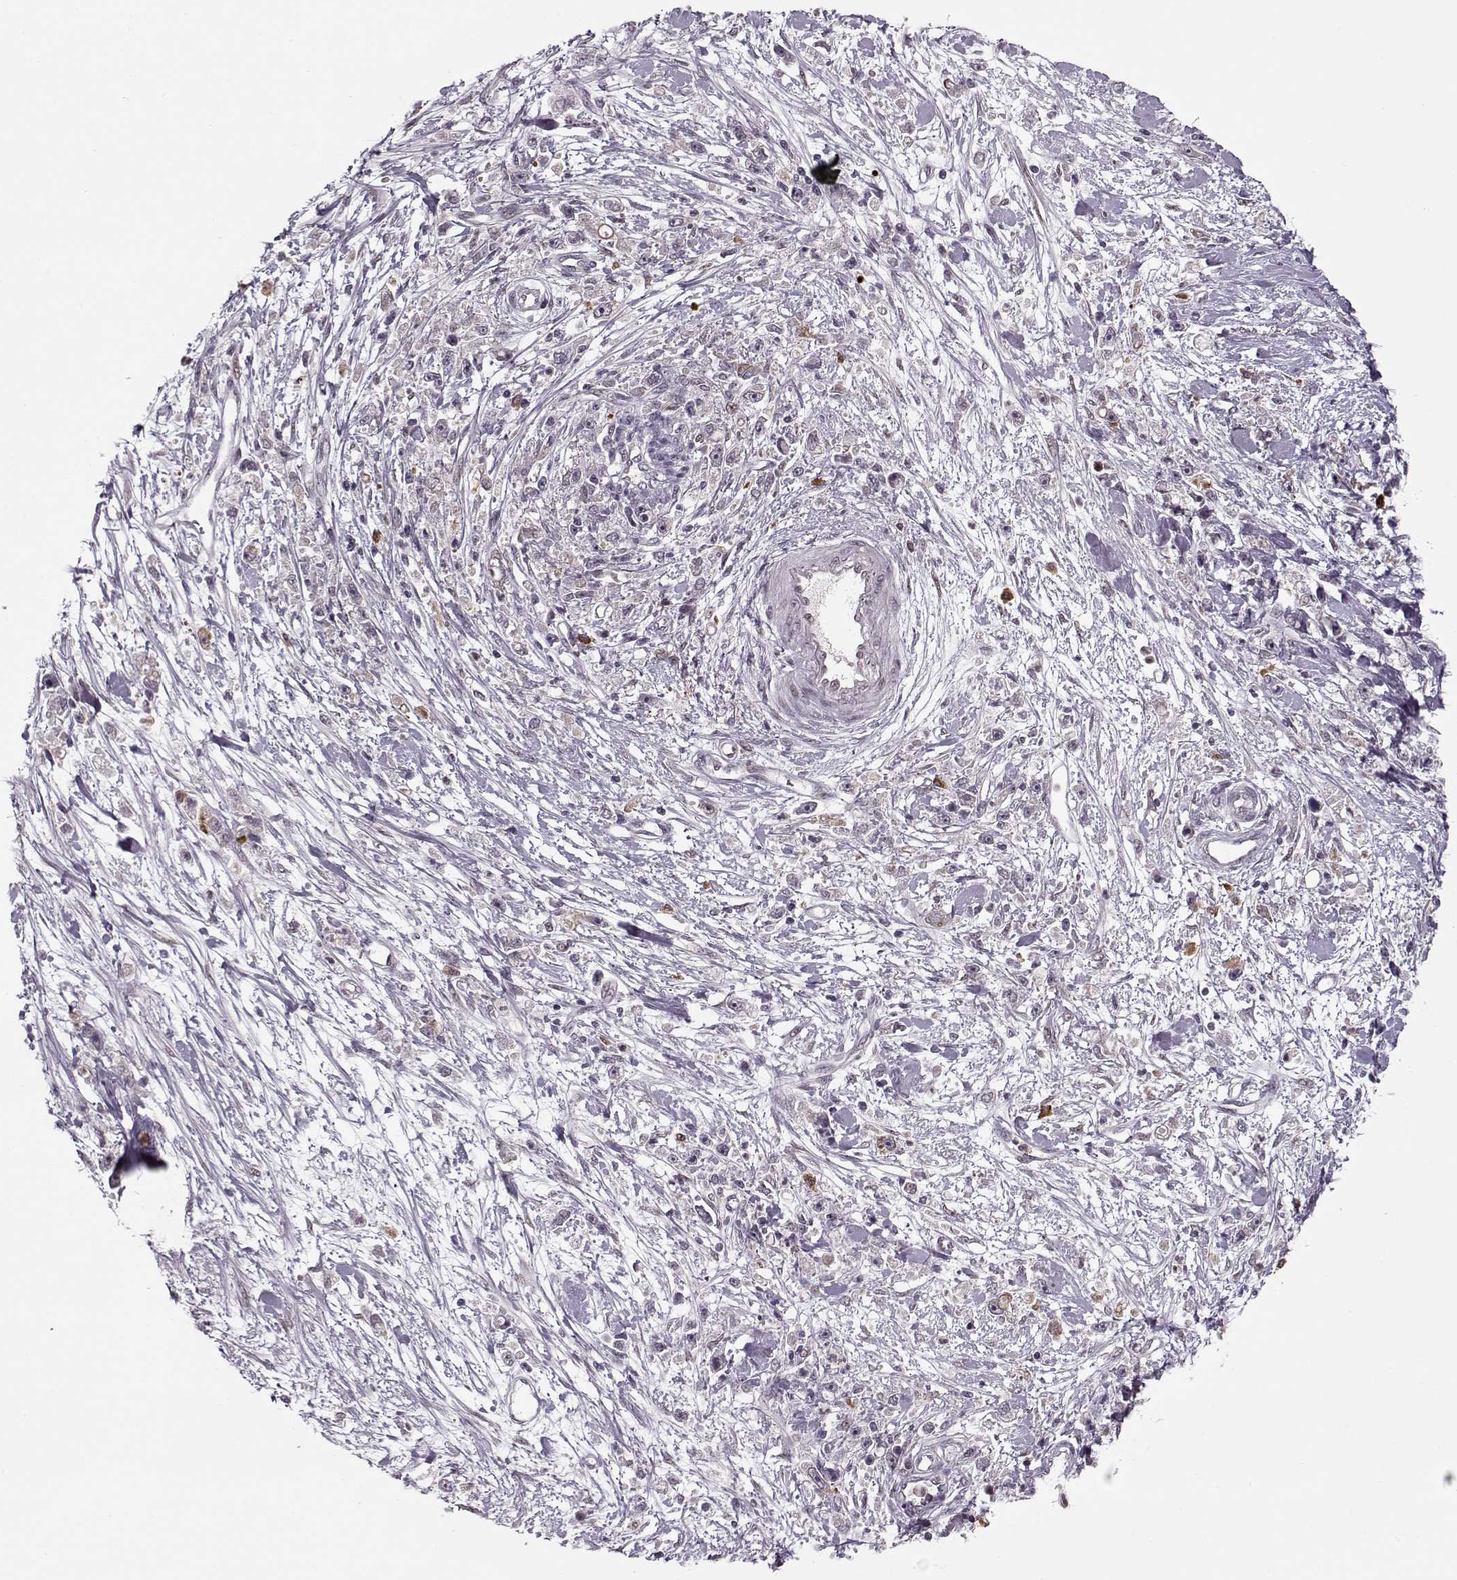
{"staining": {"intensity": "negative", "quantity": "none", "location": "none"}, "tissue": "stomach cancer", "cell_type": "Tumor cells", "image_type": "cancer", "snomed": [{"axis": "morphology", "description": "Adenocarcinoma, NOS"}, {"axis": "topography", "description": "Stomach"}], "caption": "Stomach cancer was stained to show a protein in brown. There is no significant staining in tumor cells.", "gene": "DENND4B", "patient": {"sex": "female", "age": 59}}